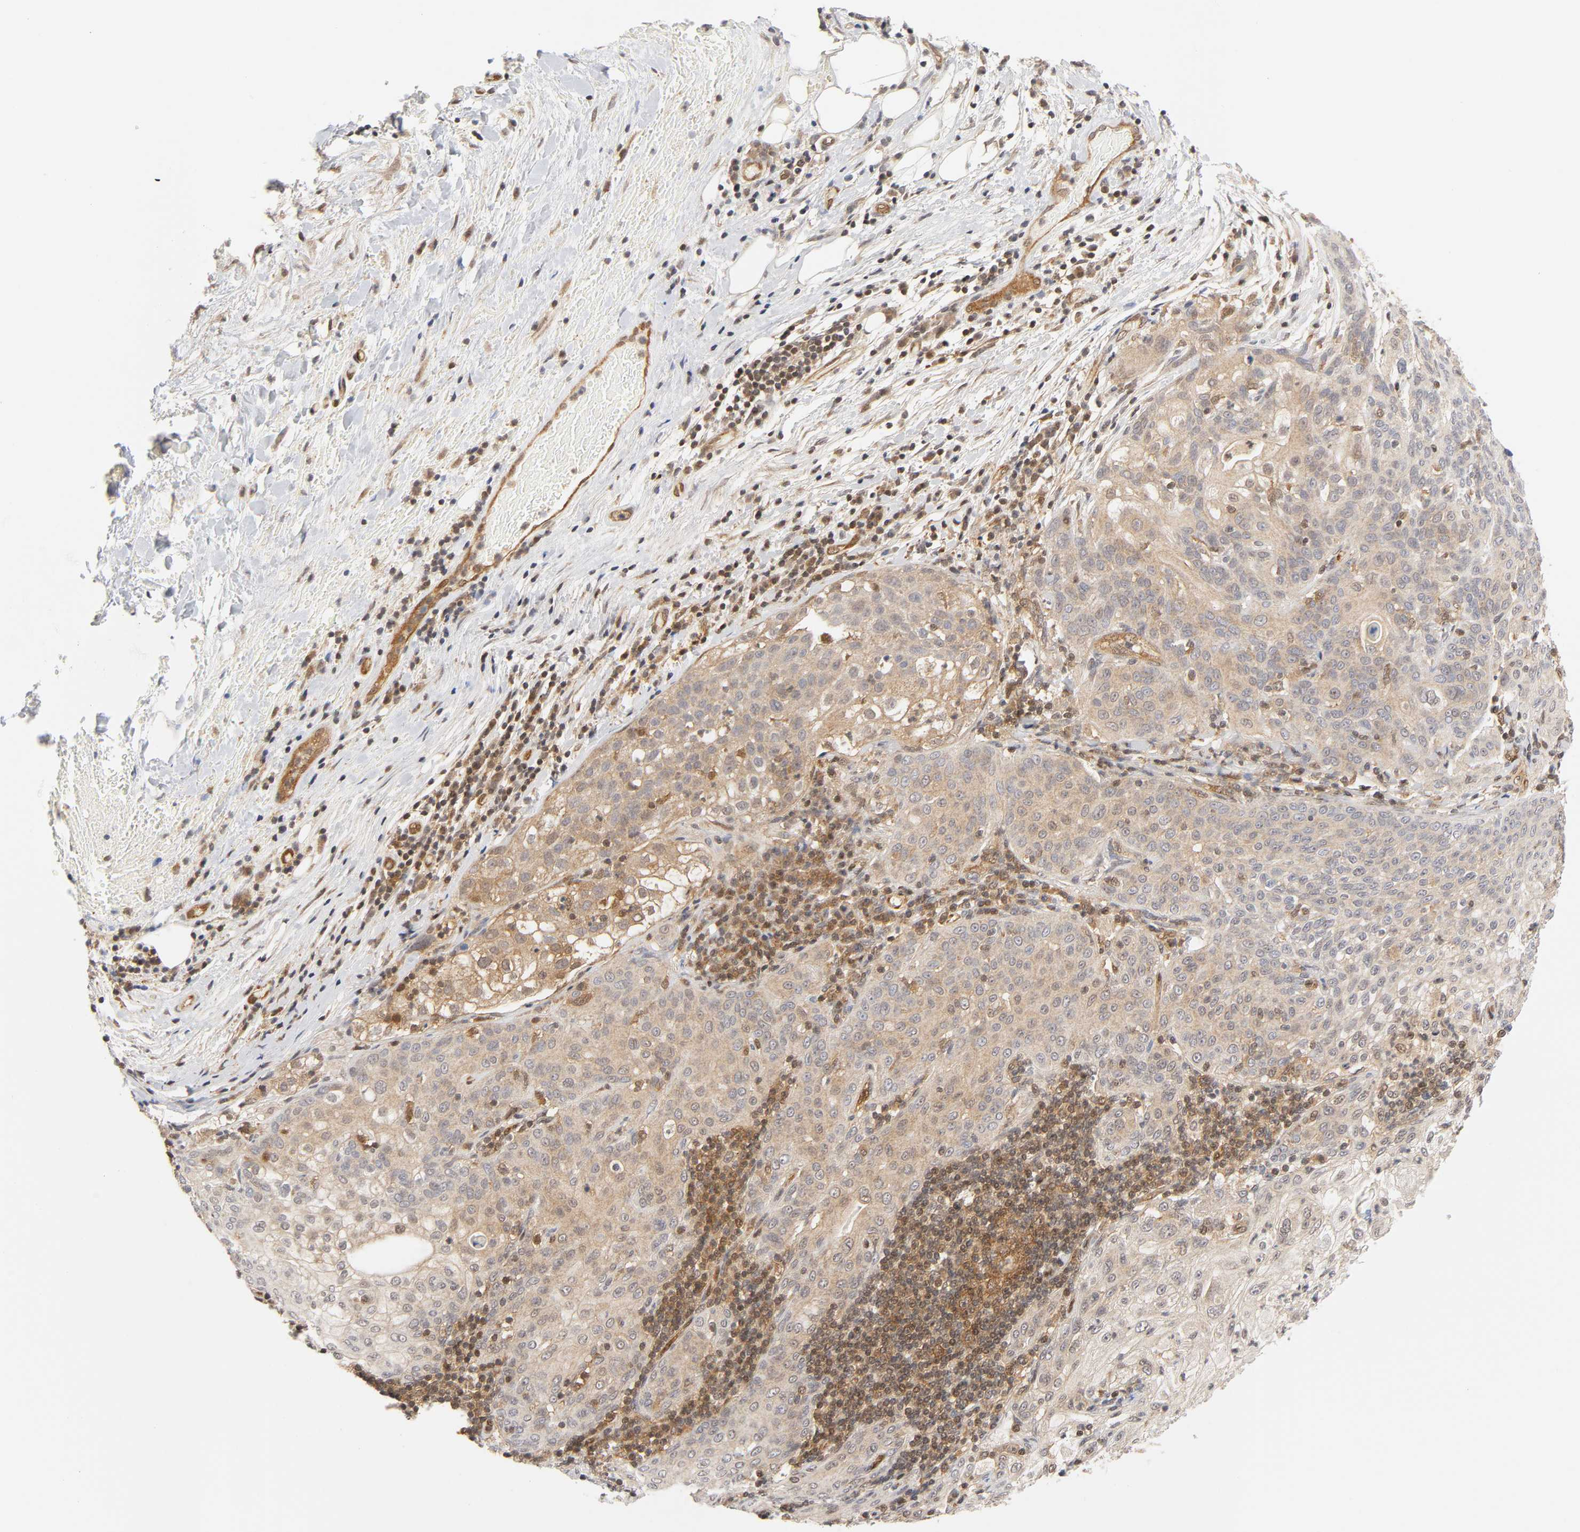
{"staining": {"intensity": "weak", "quantity": ">75%", "location": "cytoplasmic/membranous"}, "tissue": "lung cancer", "cell_type": "Tumor cells", "image_type": "cancer", "snomed": [{"axis": "morphology", "description": "Inflammation, NOS"}, {"axis": "morphology", "description": "Squamous cell carcinoma, NOS"}, {"axis": "topography", "description": "Lymph node"}, {"axis": "topography", "description": "Soft tissue"}, {"axis": "topography", "description": "Lung"}], "caption": "Weak cytoplasmic/membranous staining is seen in approximately >75% of tumor cells in squamous cell carcinoma (lung). The protein is stained brown, and the nuclei are stained in blue (DAB (3,3'-diaminobenzidine) IHC with brightfield microscopy, high magnification).", "gene": "CDC37", "patient": {"sex": "male", "age": 66}}